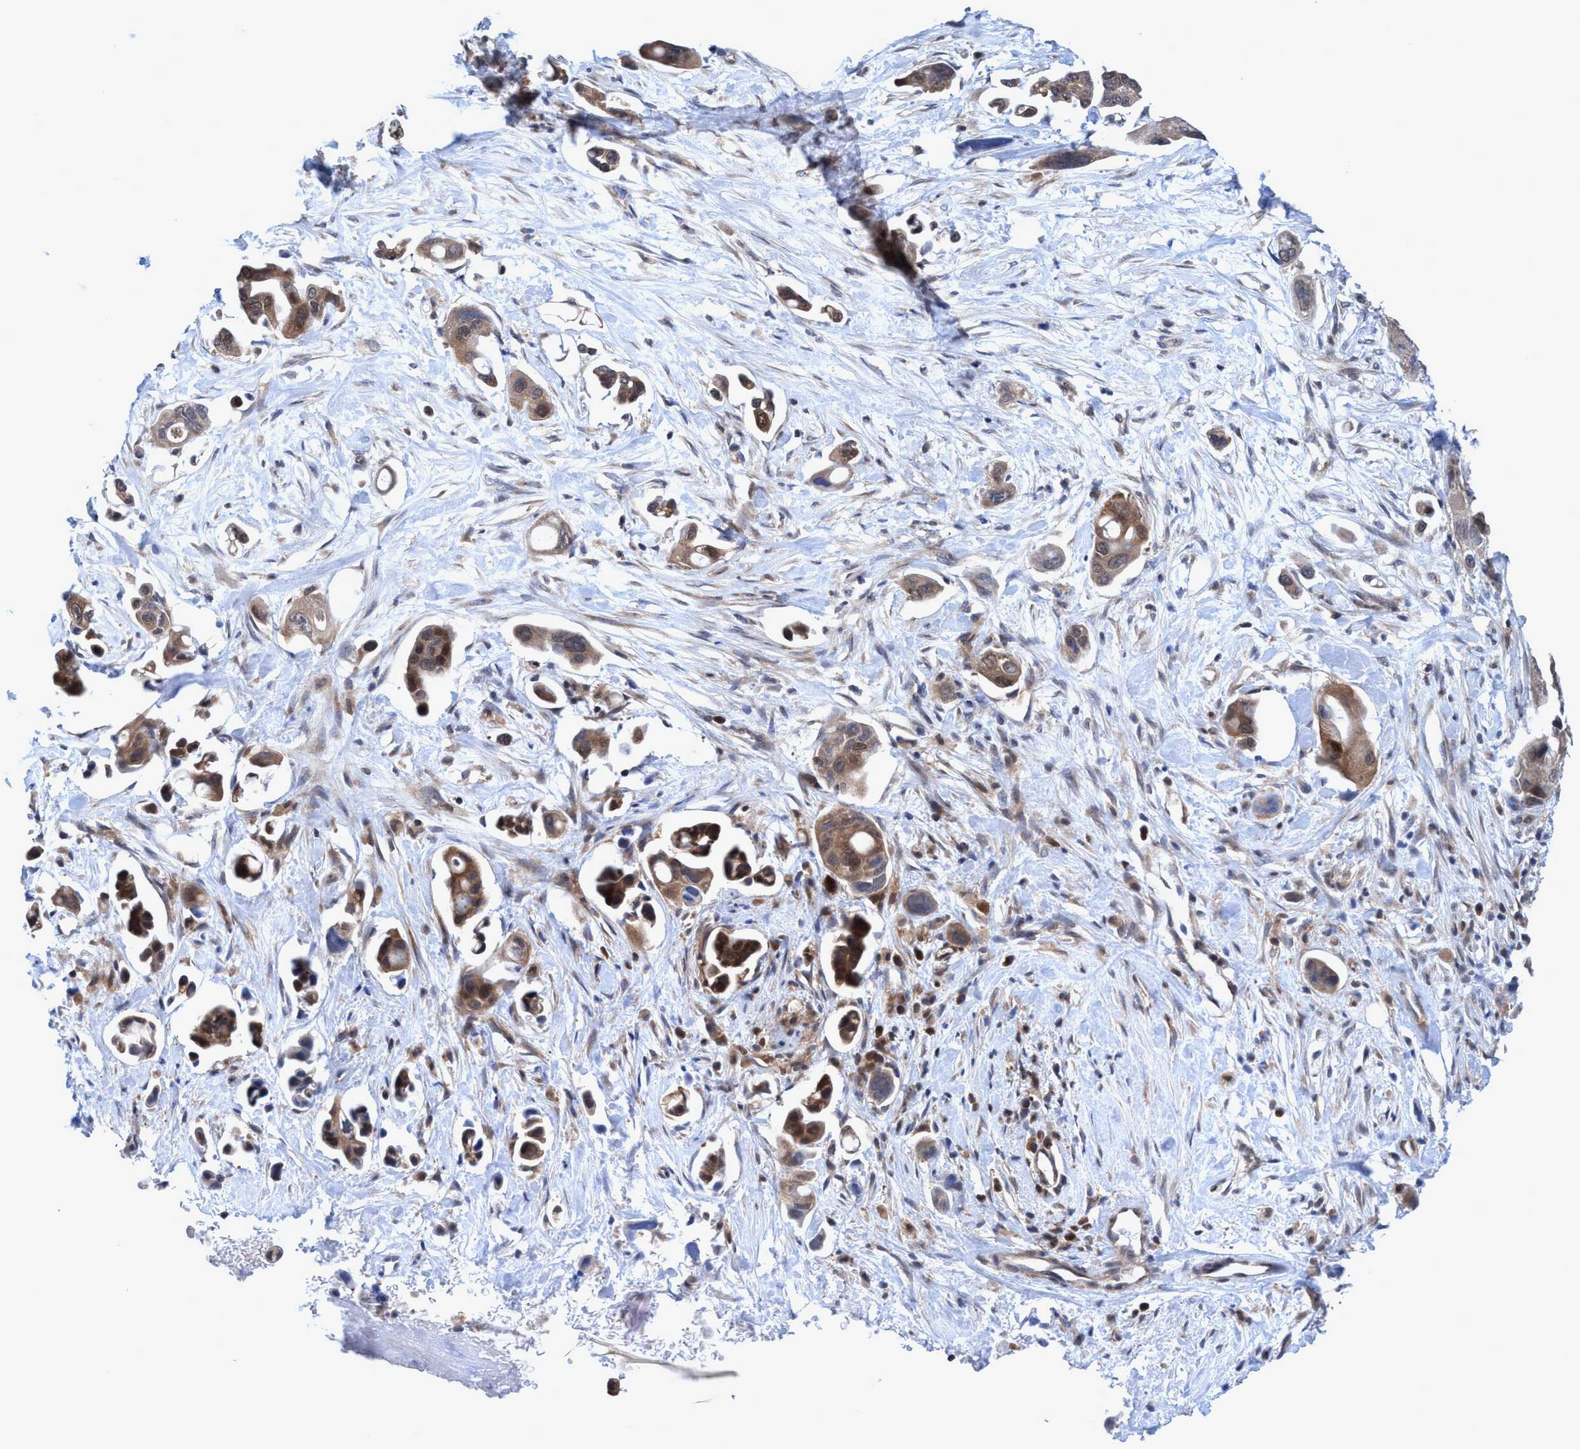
{"staining": {"intensity": "moderate", "quantity": ">75%", "location": "cytoplasmic/membranous"}, "tissue": "pancreatic cancer", "cell_type": "Tumor cells", "image_type": "cancer", "snomed": [{"axis": "morphology", "description": "Adenocarcinoma, NOS"}, {"axis": "topography", "description": "Pancreas"}], "caption": "Immunohistochemistry (DAB (3,3'-diaminobenzidine)) staining of human pancreatic cancer (adenocarcinoma) reveals moderate cytoplasmic/membranous protein positivity in approximately >75% of tumor cells.", "gene": "GLOD4", "patient": {"sex": "male", "age": 53}}